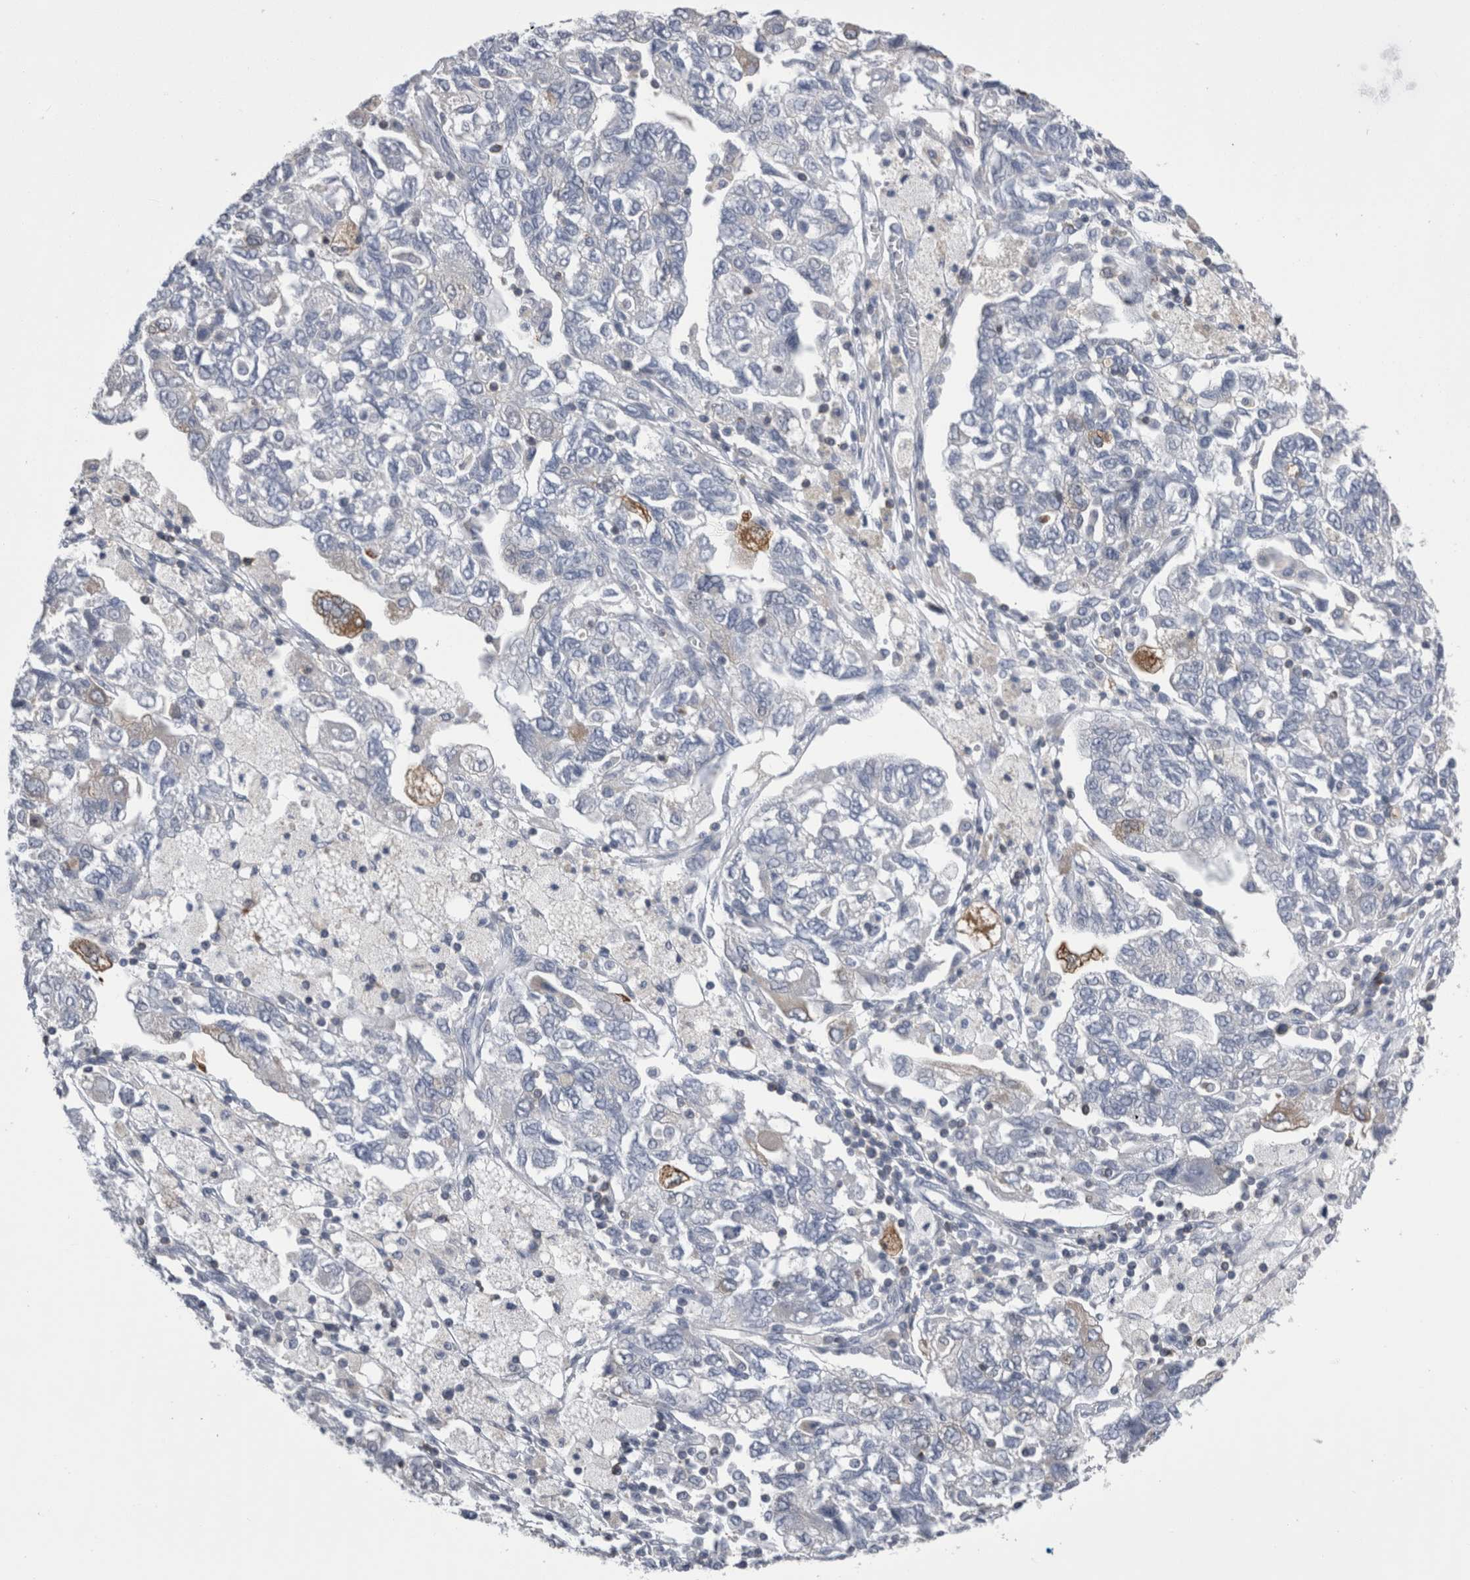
{"staining": {"intensity": "negative", "quantity": "none", "location": "none"}, "tissue": "ovarian cancer", "cell_type": "Tumor cells", "image_type": "cancer", "snomed": [{"axis": "morphology", "description": "Carcinoma, NOS"}, {"axis": "morphology", "description": "Cystadenocarcinoma, serous, NOS"}, {"axis": "topography", "description": "Ovary"}], "caption": "Immunohistochemistry (IHC) of ovarian cancer (serous cystadenocarcinoma) displays no staining in tumor cells.", "gene": "DCTN6", "patient": {"sex": "female", "age": 69}}